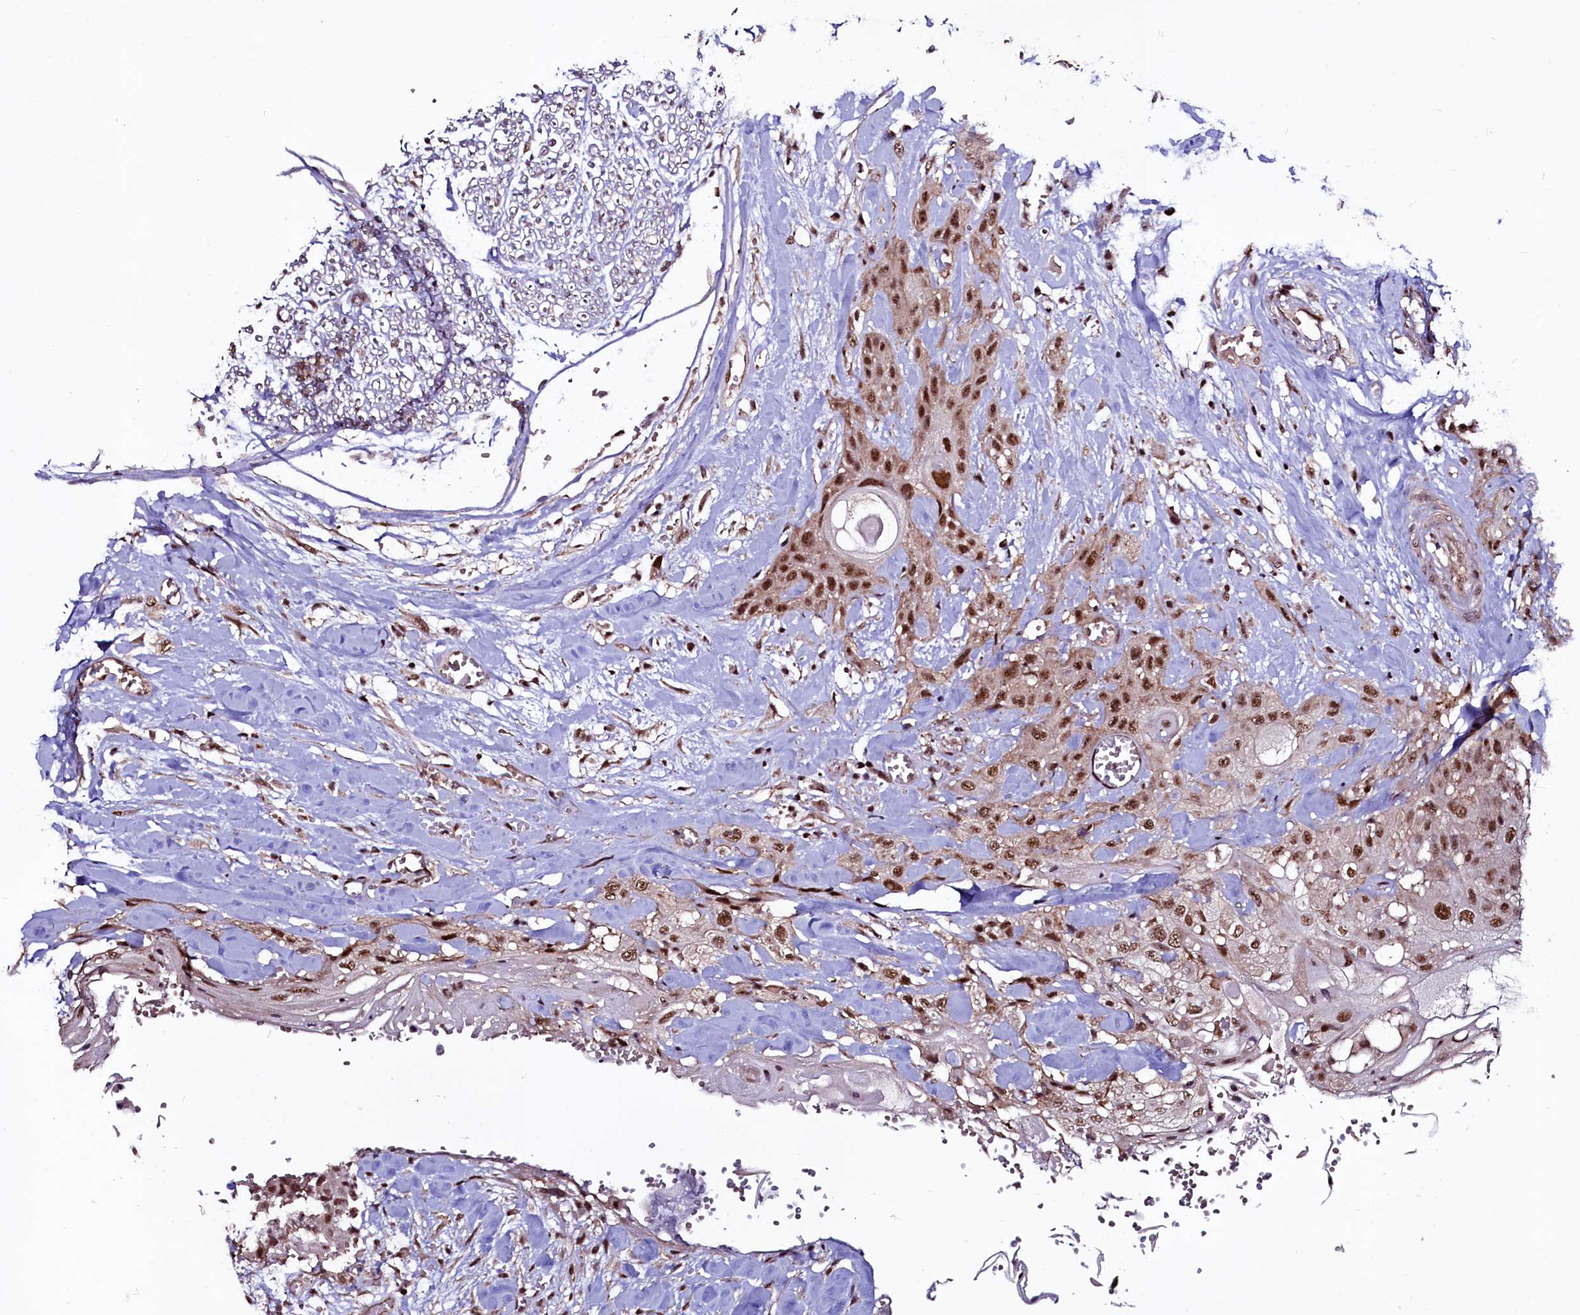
{"staining": {"intensity": "moderate", "quantity": ">75%", "location": "nuclear"}, "tissue": "head and neck cancer", "cell_type": "Tumor cells", "image_type": "cancer", "snomed": [{"axis": "morphology", "description": "Squamous cell carcinoma, NOS"}, {"axis": "topography", "description": "Head-Neck"}], "caption": "Immunohistochemical staining of human squamous cell carcinoma (head and neck) exhibits medium levels of moderate nuclear staining in about >75% of tumor cells.", "gene": "SFSWAP", "patient": {"sex": "female", "age": 43}}